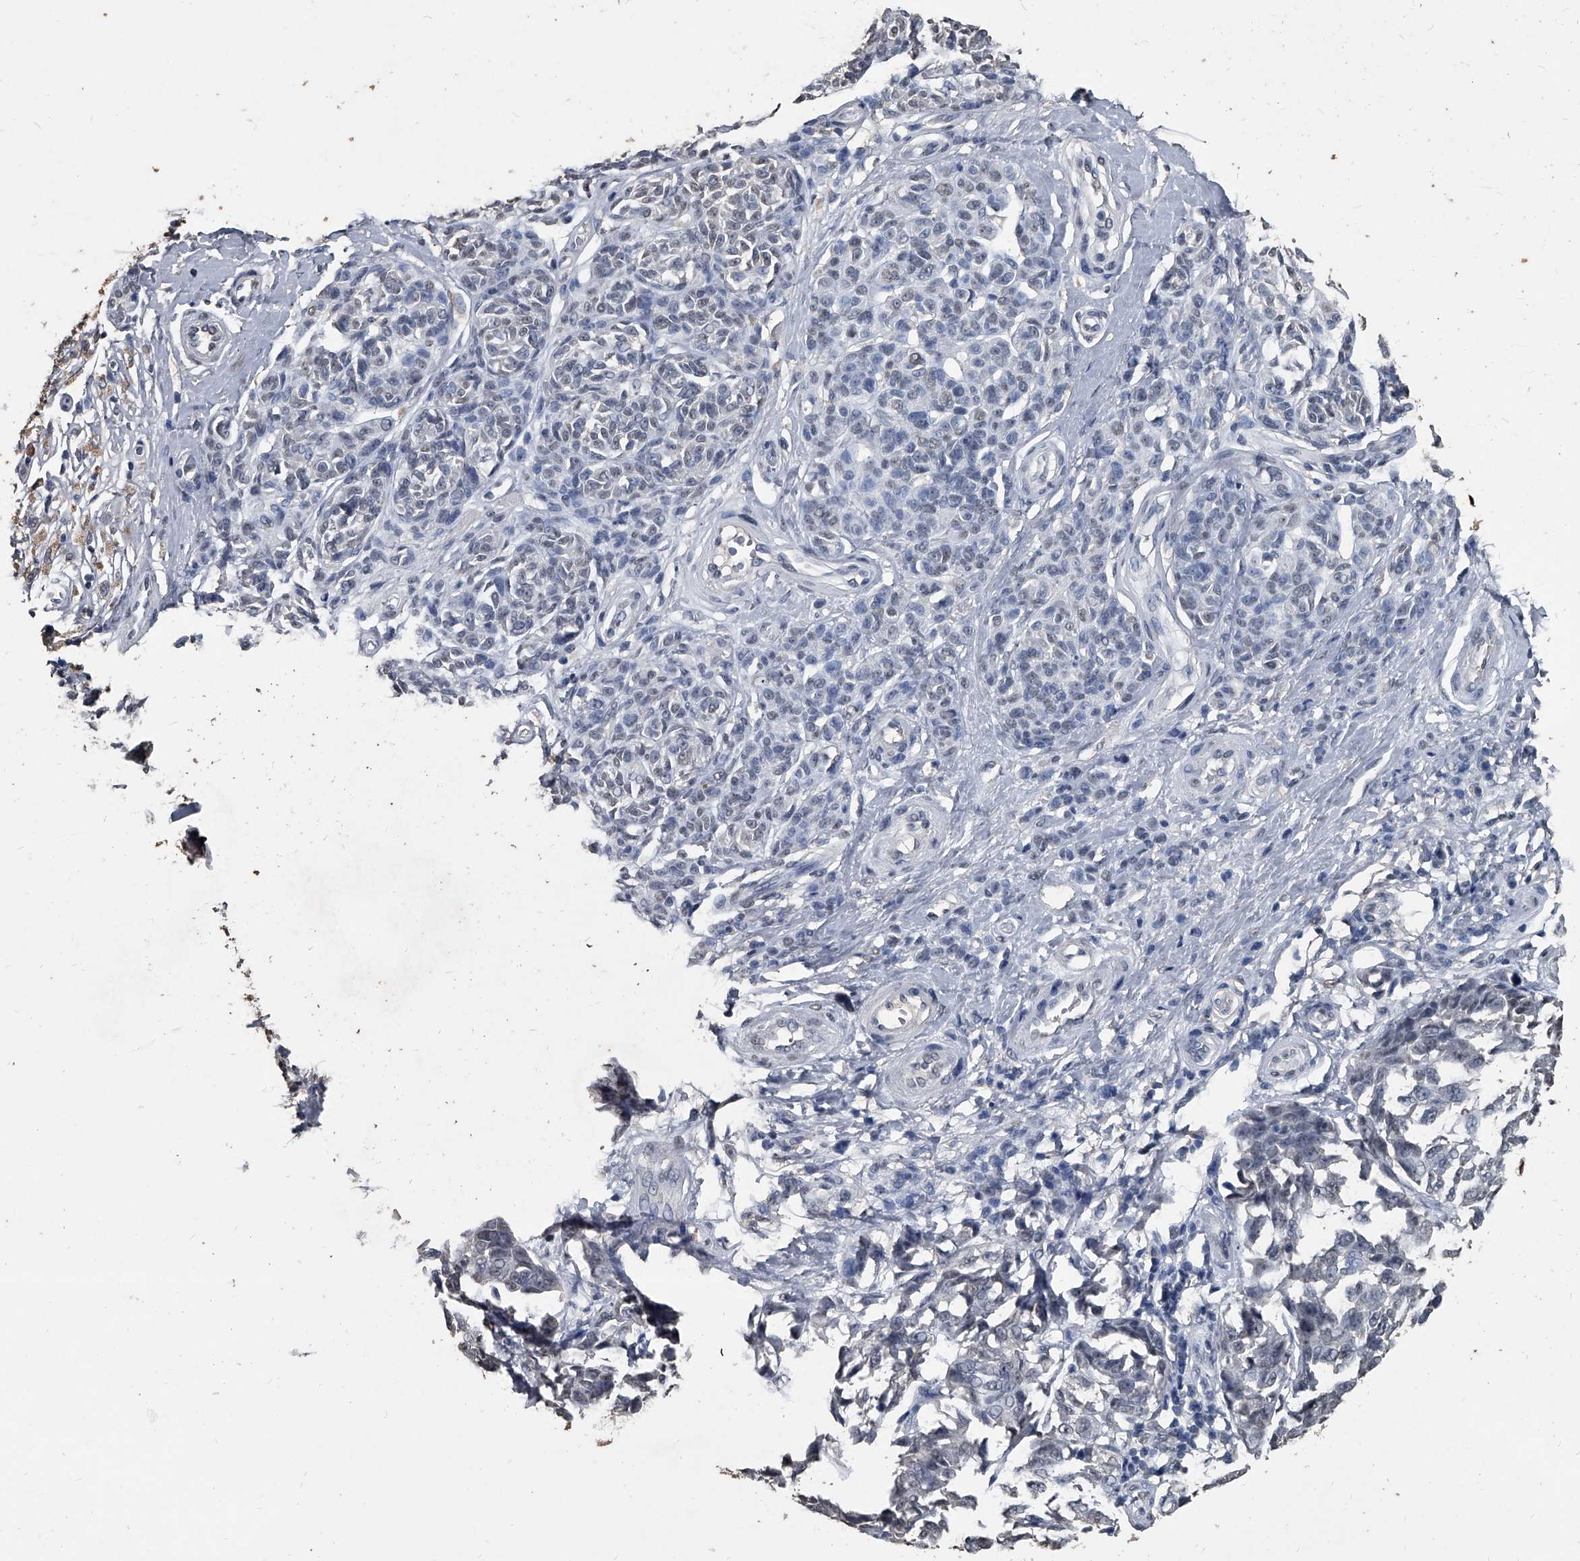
{"staining": {"intensity": "negative", "quantity": "none", "location": "none"}, "tissue": "melanoma", "cell_type": "Tumor cells", "image_type": "cancer", "snomed": [{"axis": "morphology", "description": "Malignant melanoma, NOS"}, {"axis": "topography", "description": "Skin"}], "caption": "This is a micrograph of IHC staining of malignant melanoma, which shows no positivity in tumor cells. The staining is performed using DAB brown chromogen with nuclei counter-stained in using hematoxylin.", "gene": "MATR3", "patient": {"sex": "female", "age": 64}}